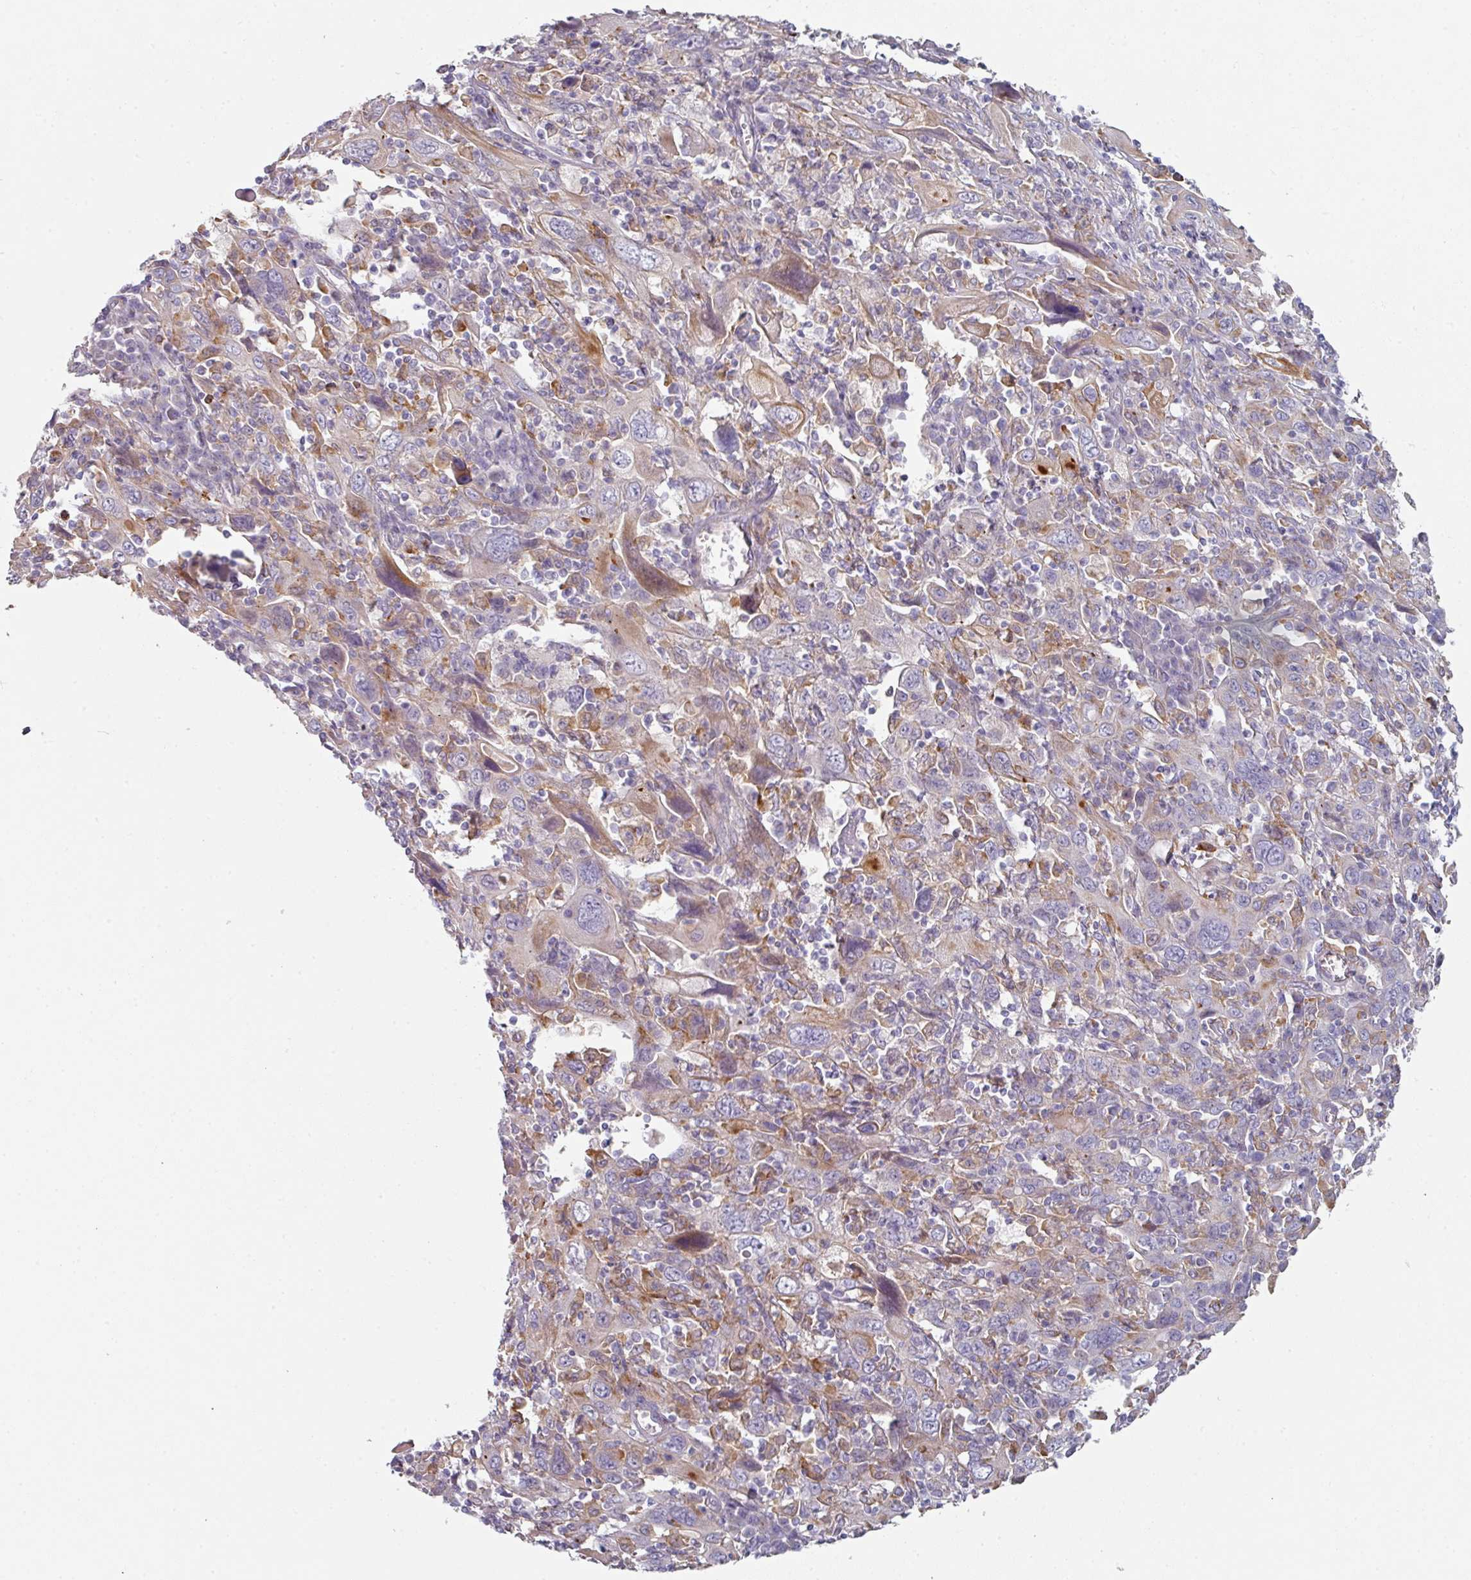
{"staining": {"intensity": "moderate", "quantity": "<25%", "location": "cytoplasmic/membranous"}, "tissue": "cervical cancer", "cell_type": "Tumor cells", "image_type": "cancer", "snomed": [{"axis": "morphology", "description": "Squamous cell carcinoma, NOS"}, {"axis": "topography", "description": "Cervix"}], "caption": "Immunohistochemistry (IHC) (DAB (3,3'-diaminobenzidine)) staining of cervical cancer reveals moderate cytoplasmic/membranous protein expression in approximately <25% of tumor cells.", "gene": "WSB2", "patient": {"sex": "female", "age": 46}}